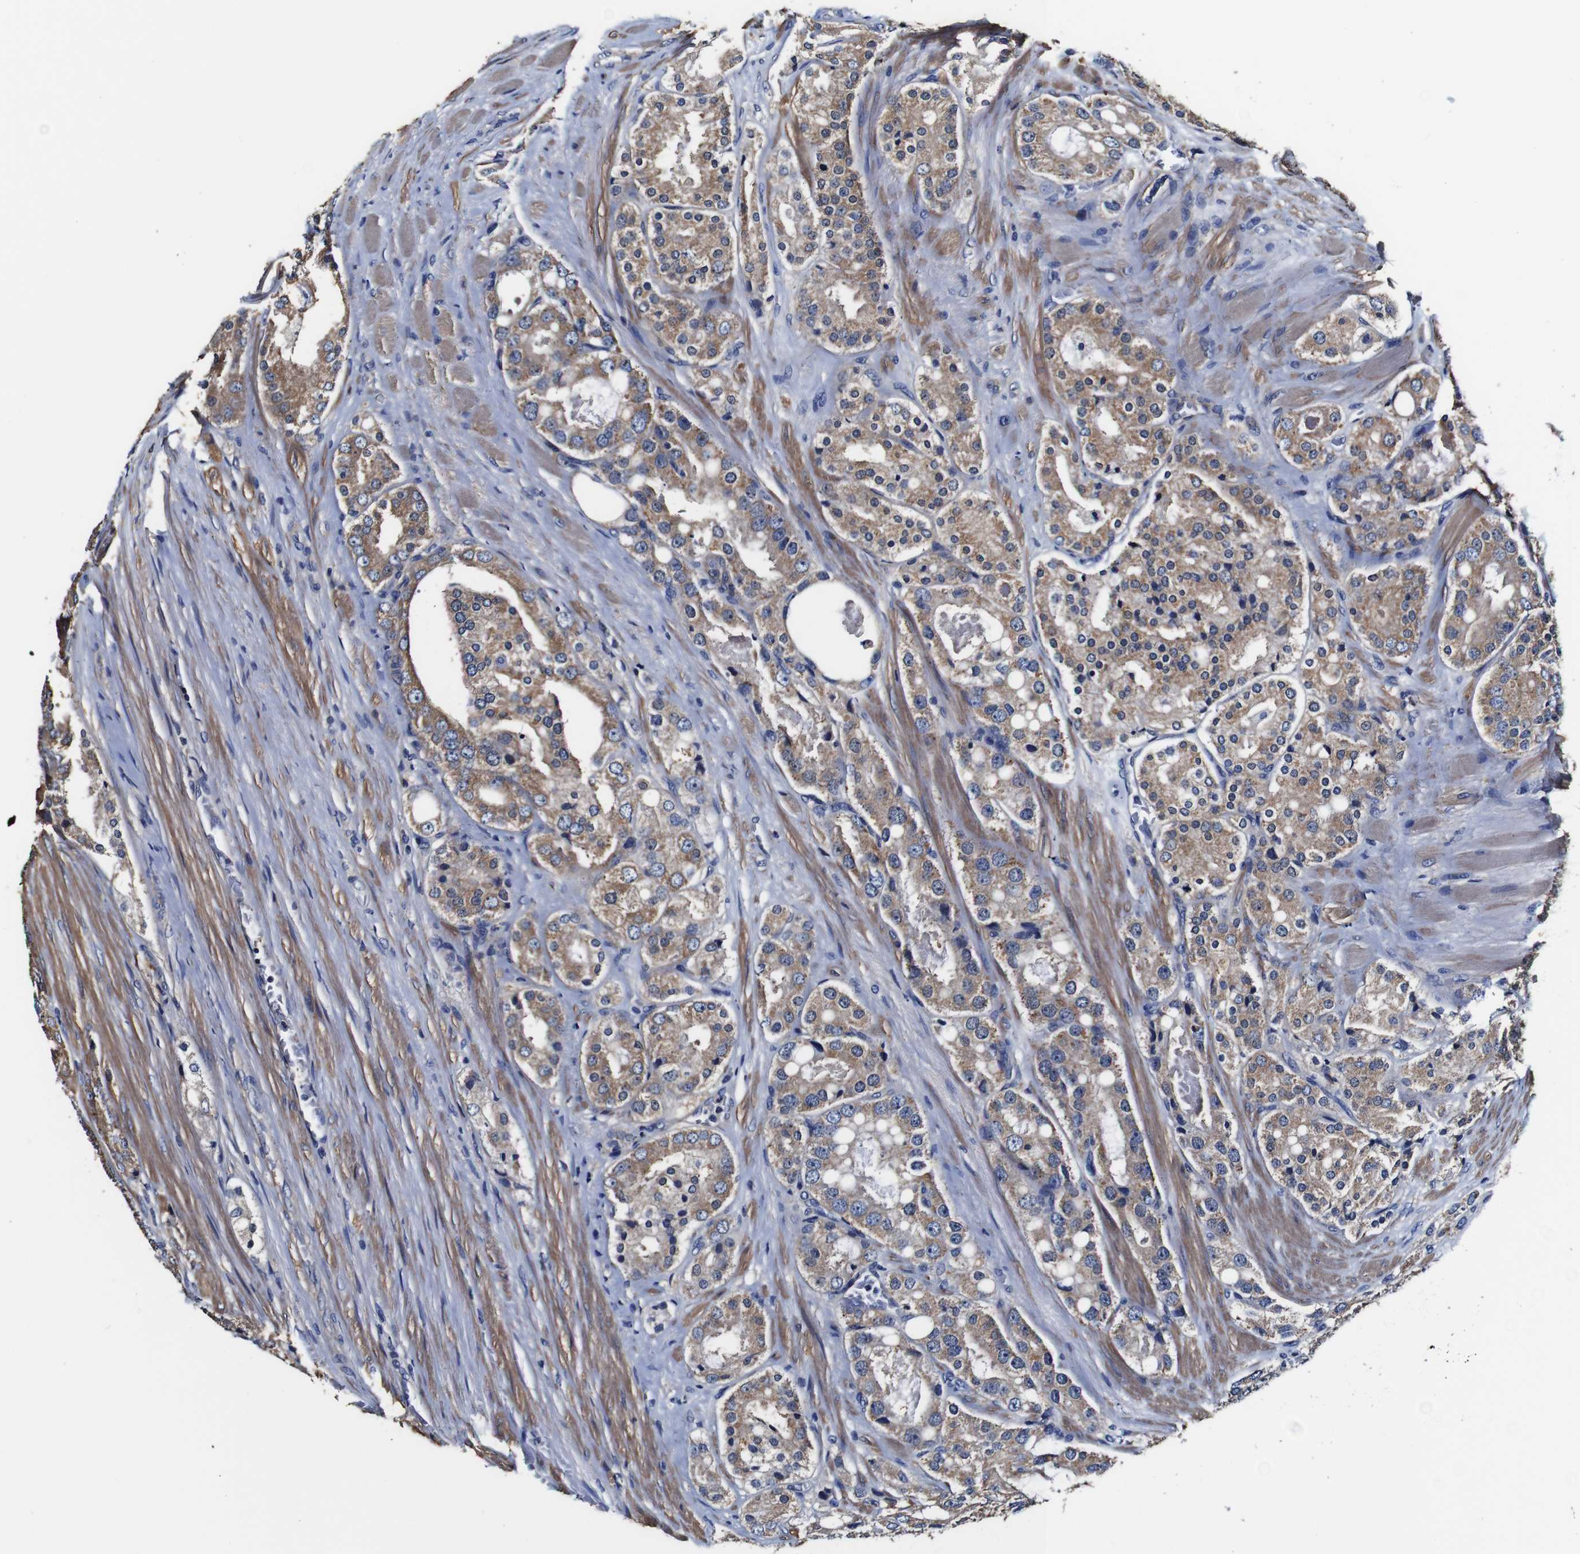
{"staining": {"intensity": "moderate", "quantity": ">75%", "location": "cytoplasmic/membranous"}, "tissue": "prostate cancer", "cell_type": "Tumor cells", "image_type": "cancer", "snomed": [{"axis": "morphology", "description": "Adenocarcinoma, High grade"}, {"axis": "topography", "description": "Prostate"}], "caption": "Protein staining of adenocarcinoma (high-grade) (prostate) tissue reveals moderate cytoplasmic/membranous positivity in approximately >75% of tumor cells.", "gene": "PDCD6IP", "patient": {"sex": "male", "age": 65}}